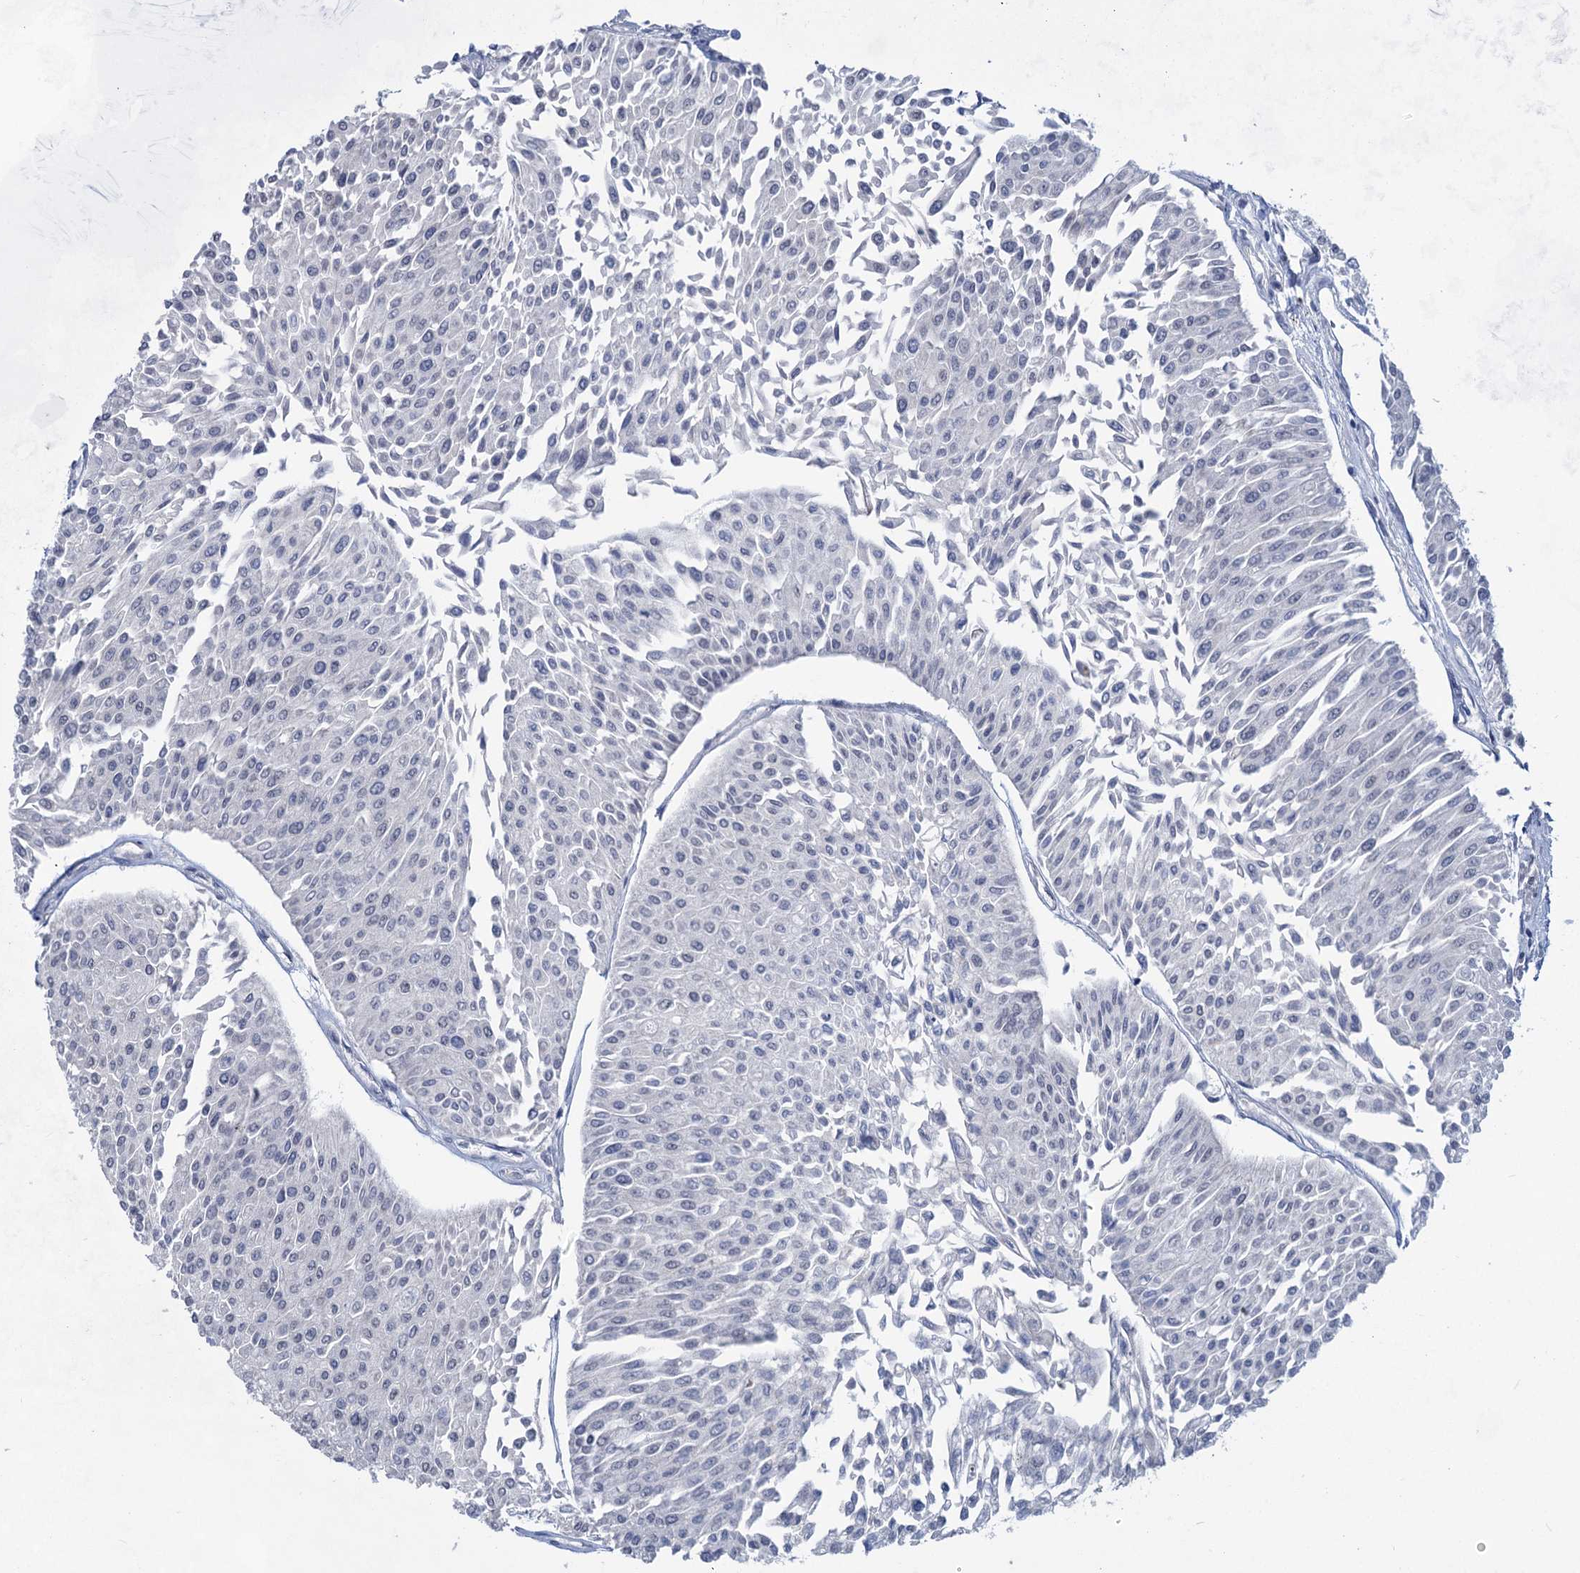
{"staining": {"intensity": "negative", "quantity": "none", "location": "none"}, "tissue": "urothelial cancer", "cell_type": "Tumor cells", "image_type": "cancer", "snomed": [{"axis": "morphology", "description": "Urothelial carcinoma, Low grade"}, {"axis": "topography", "description": "Urinary bladder"}], "caption": "Immunohistochemistry of urothelial cancer displays no positivity in tumor cells.", "gene": "TTC17", "patient": {"sex": "male", "age": 67}}